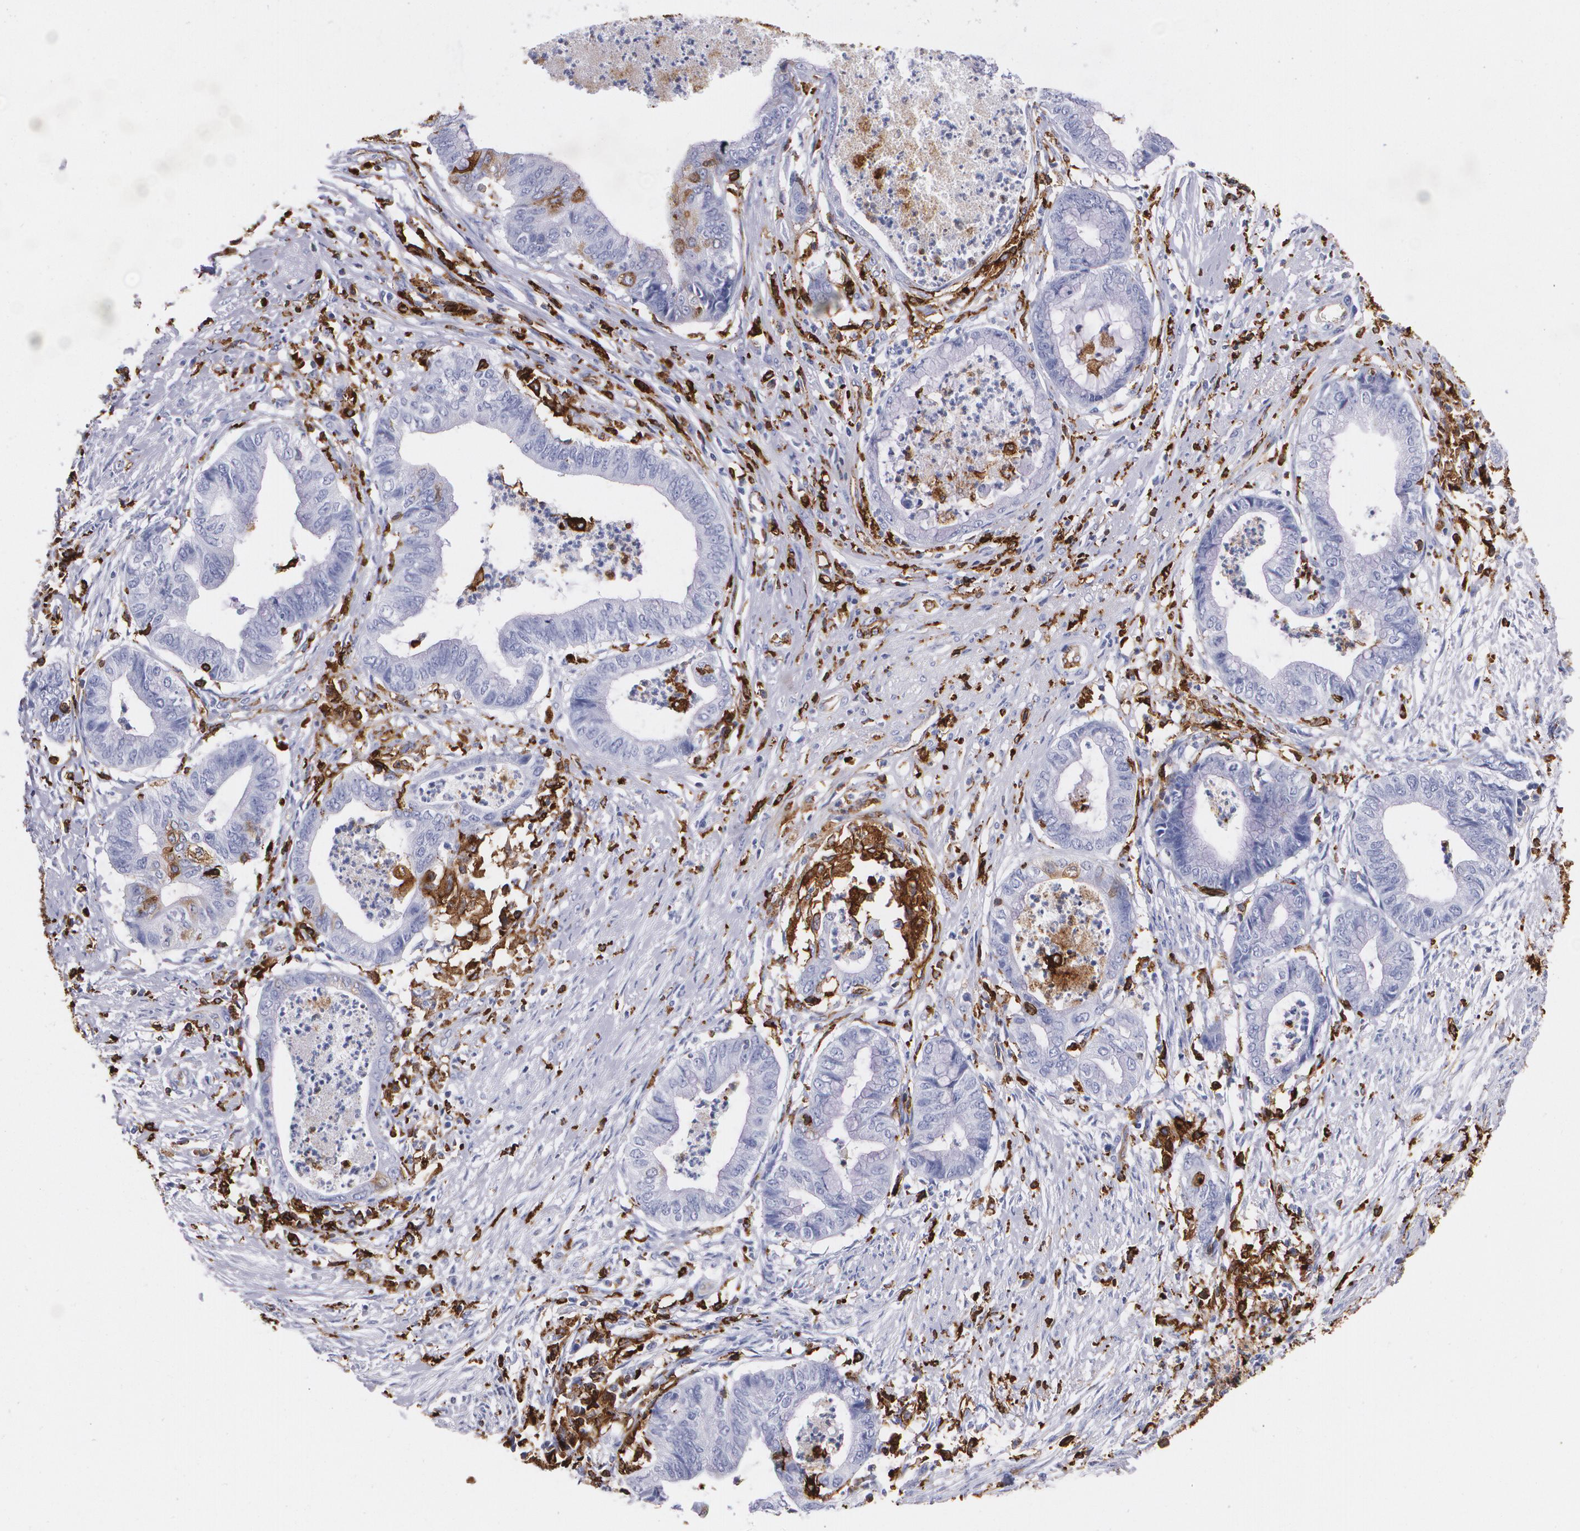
{"staining": {"intensity": "negative", "quantity": "none", "location": "none"}, "tissue": "endometrial cancer", "cell_type": "Tumor cells", "image_type": "cancer", "snomed": [{"axis": "morphology", "description": "Necrosis, NOS"}, {"axis": "morphology", "description": "Adenocarcinoma, NOS"}, {"axis": "topography", "description": "Endometrium"}], "caption": "This is an immunohistochemistry (IHC) micrograph of human endometrial cancer. There is no positivity in tumor cells.", "gene": "HLA-DRA", "patient": {"sex": "female", "age": 79}}